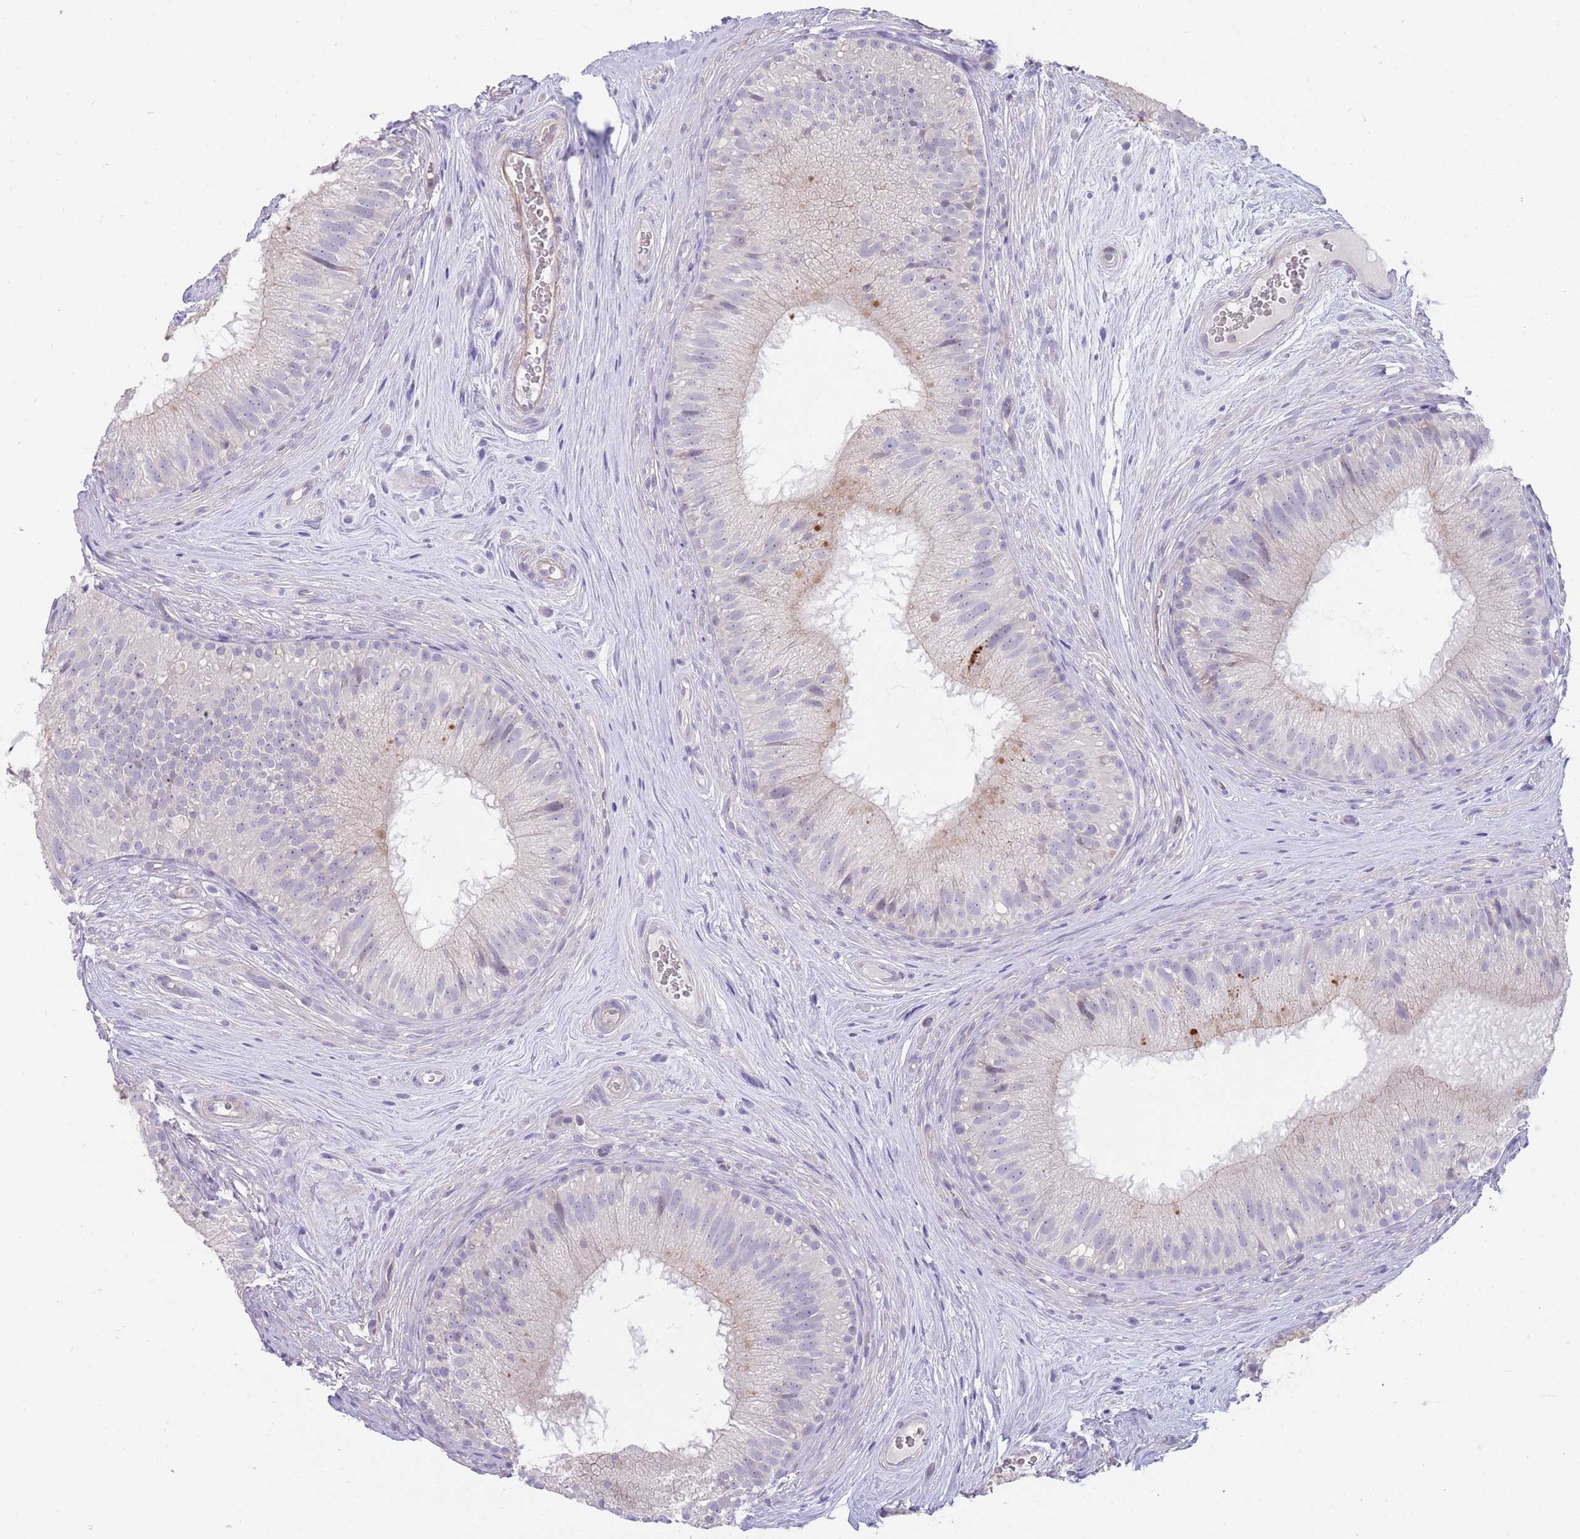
{"staining": {"intensity": "weak", "quantity": "<25%", "location": "cytoplasmic/membranous"}, "tissue": "epididymis", "cell_type": "Glandular cells", "image_type": "normal", "snomed": [{"axis": "morphology", "description": "Normal tissue, NOS"}, {"axis": "topography", "description": "Epididymis"}], "caption": "IHC histopathology image of normal epididymis: epididymis stained with DAB exhibits no significant protein positivity in glandular cells.", "gene": "ZNF14", "patient": {"sex": "male", "age": 34}}